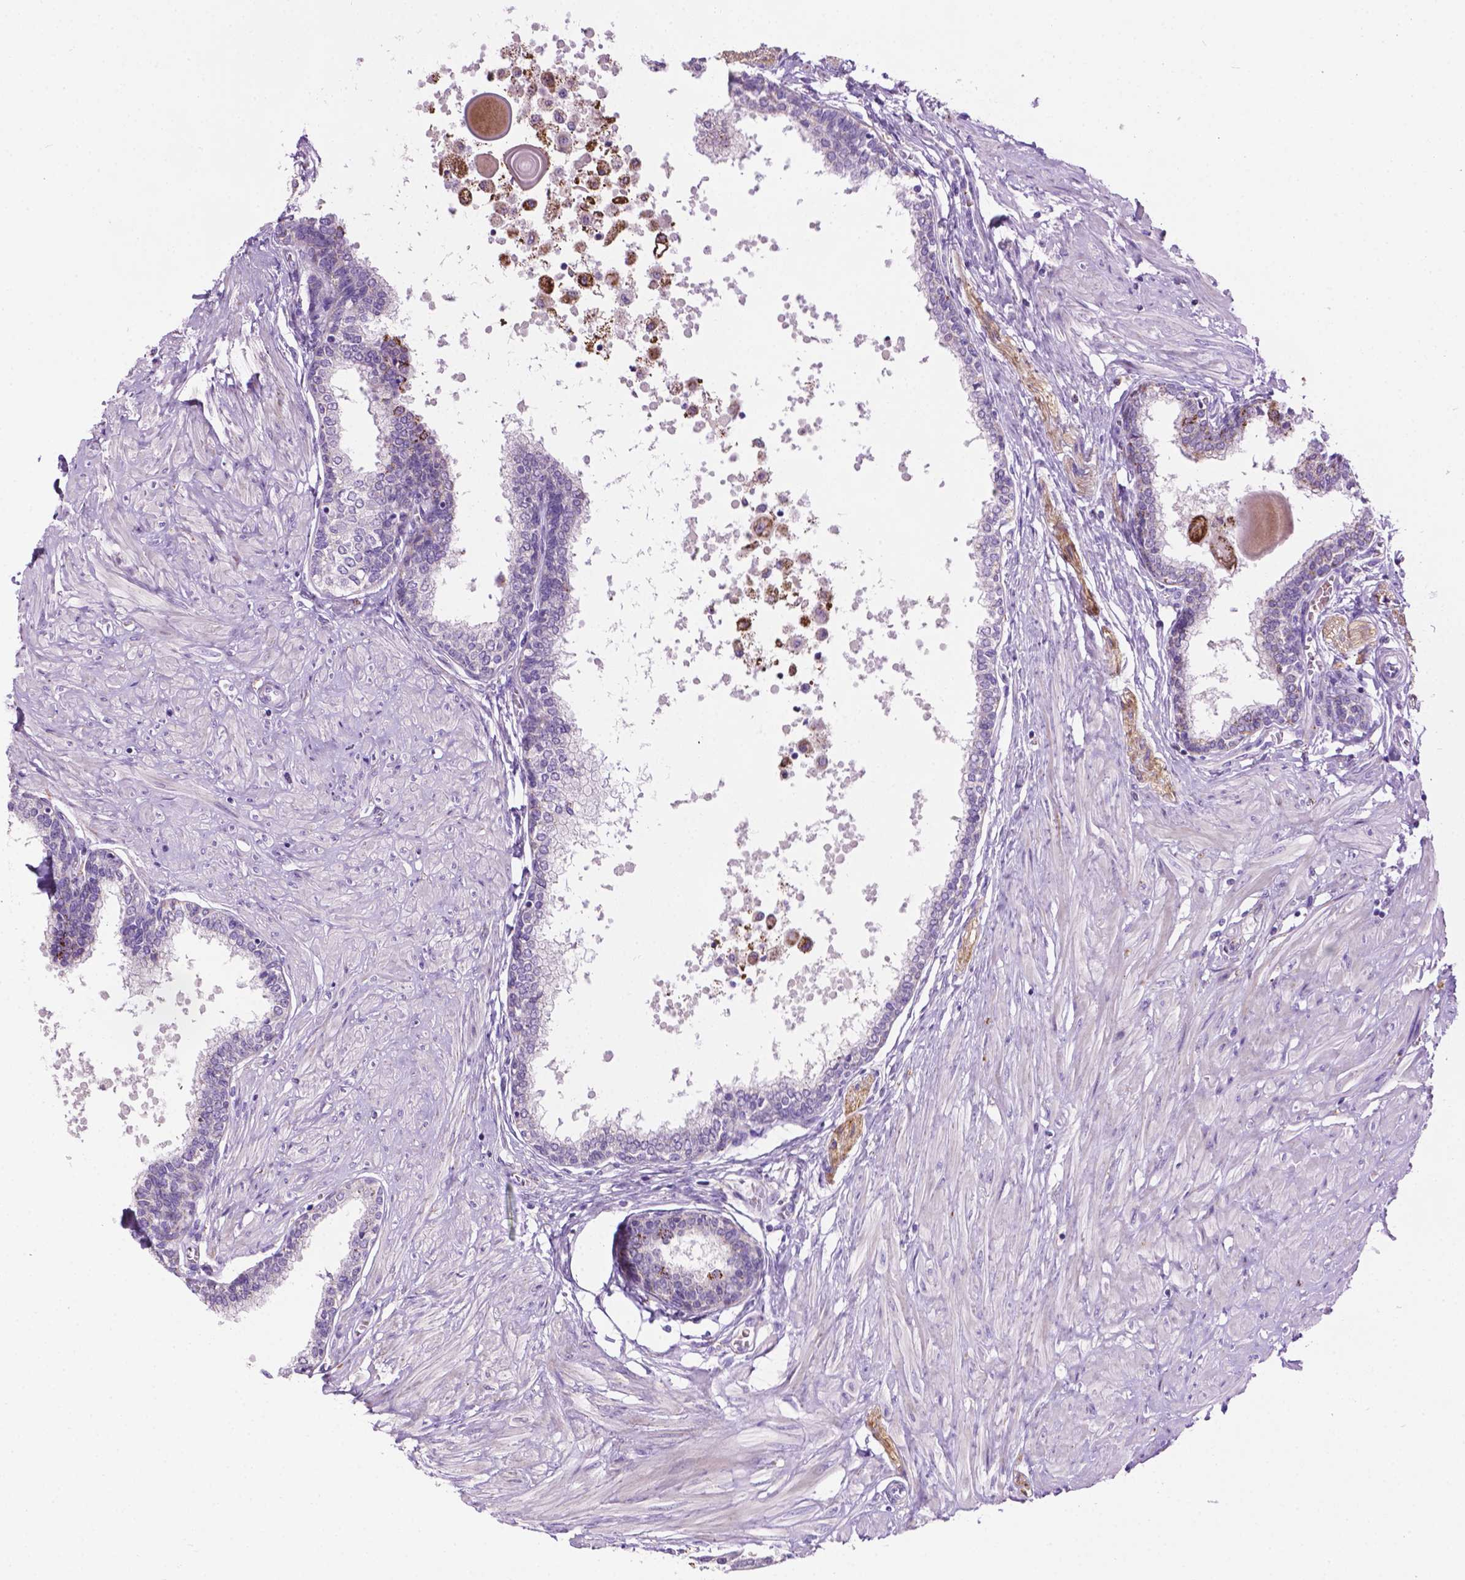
{"staining": {"intensity": "negative", "quantity": "none", "location": "none"}, "tissue": "prostate", "cell_type": "Glandular cells", "image_type": "normal", "snomed": [{"axis": "morphology", "description": "Normal tissue, NOS"}, {"axis": "topography", "description": "Prostate"}], "caption": "Micrograph shows no protein staining in glandular cells of unremarkable prostate.", "gene": "TMEM132E", "patient": {"sex": "male", "age": 55}}